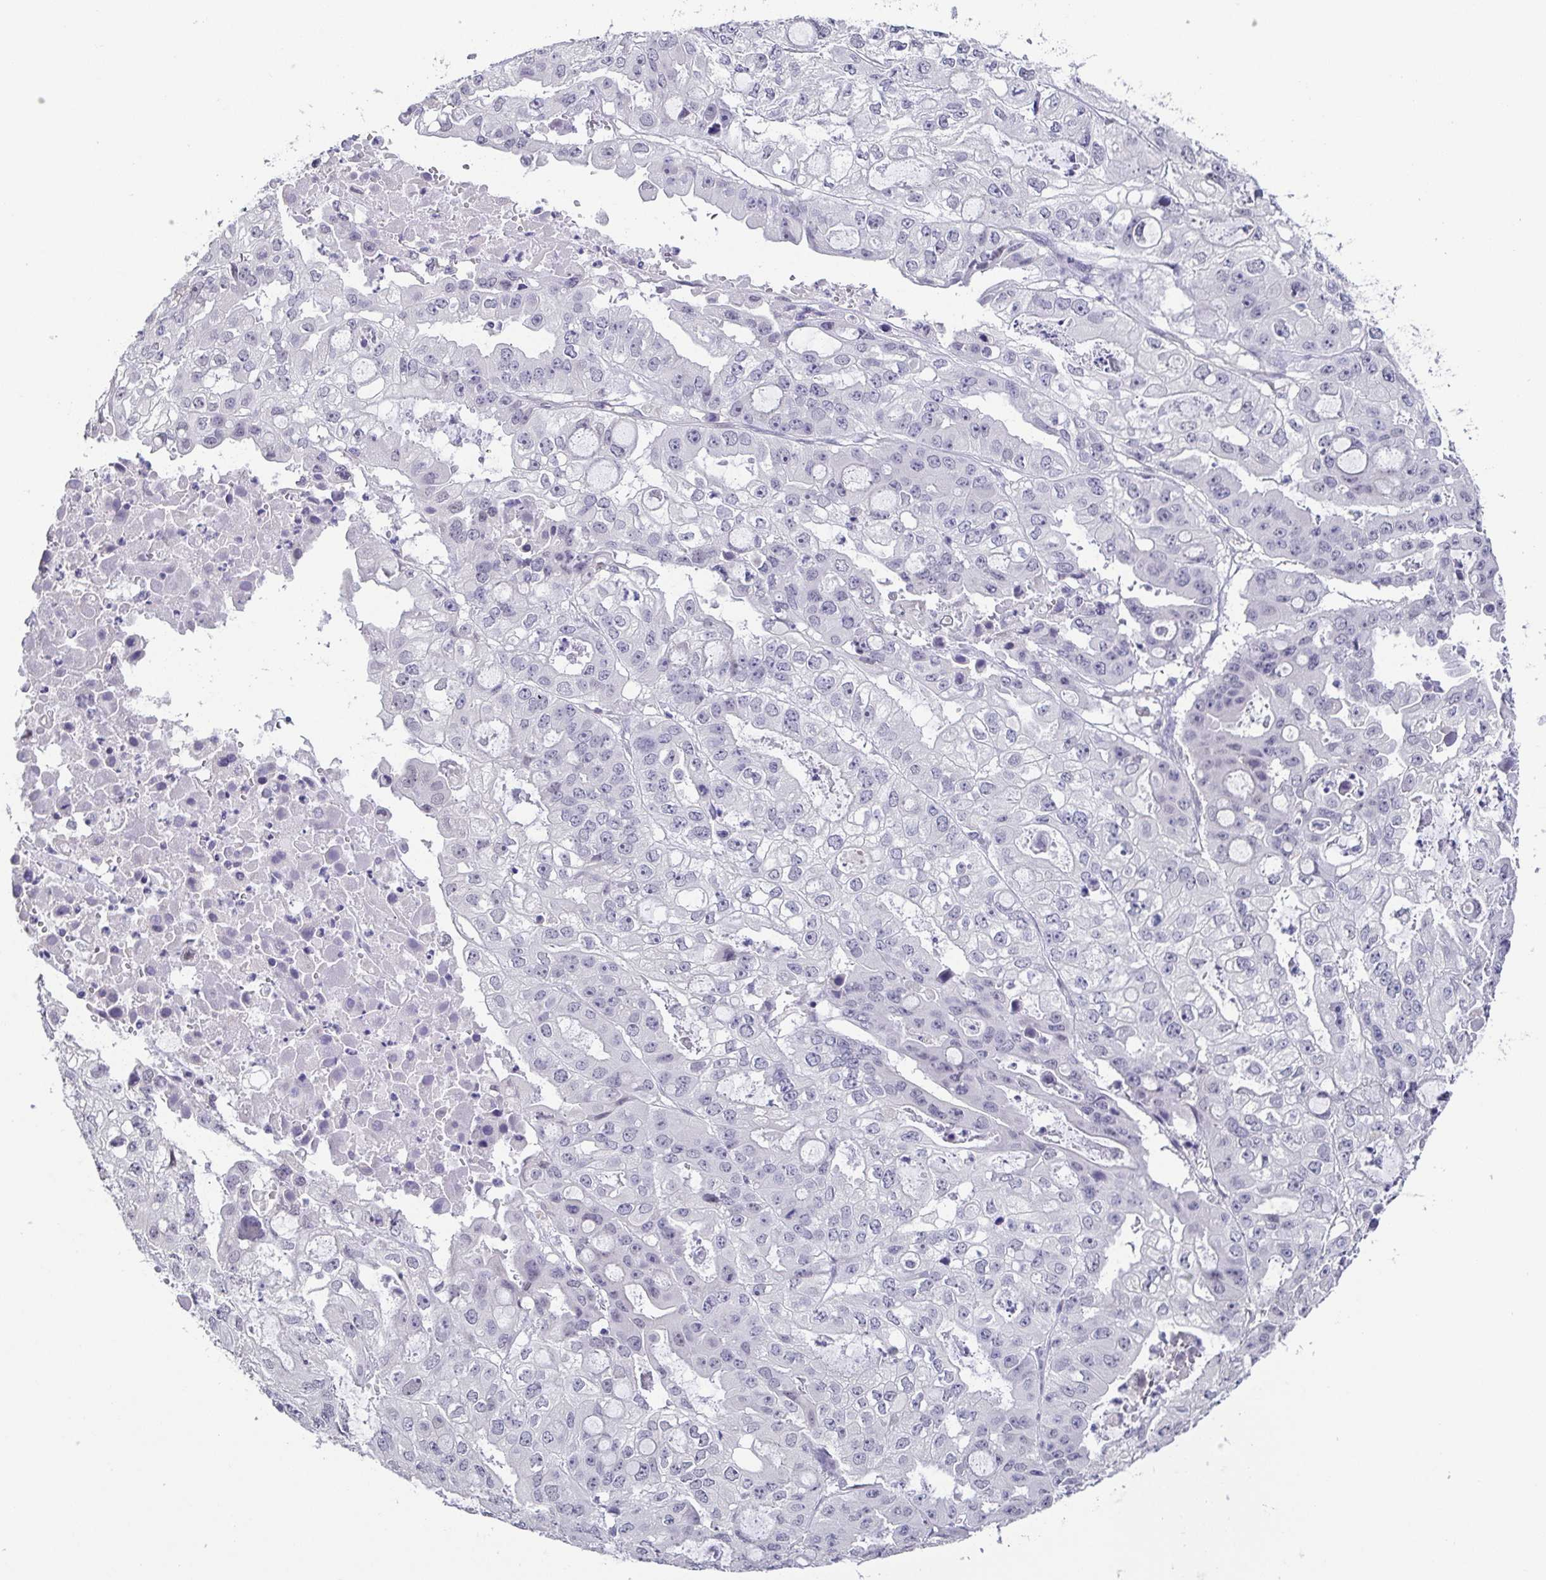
{"staining": {"intensity": "negative", "quantity": "none", "location": "none"}, "tissue": "ovarian cancer", "cell_type": "Tumor cells", "image_type": "cancer", "snomed": [{"axis": "morphology", "description": "Cystadenocarcinoma, serous, NOS"}, {"axis": "topography", "description": "Ovary"}], "caption": "Immunohistochemical staining of human ovarian cancer displays no significant positivity in tumor cells. Brightfield microscopy of immunohistochemistry (IHC) stained with DAB (3,3'-diaminobenzidine) (brown) and hematoxylin (blue), captured at high magnification.", "gene": "NEFH", "patient": {"sex": "female", "age": 56}}